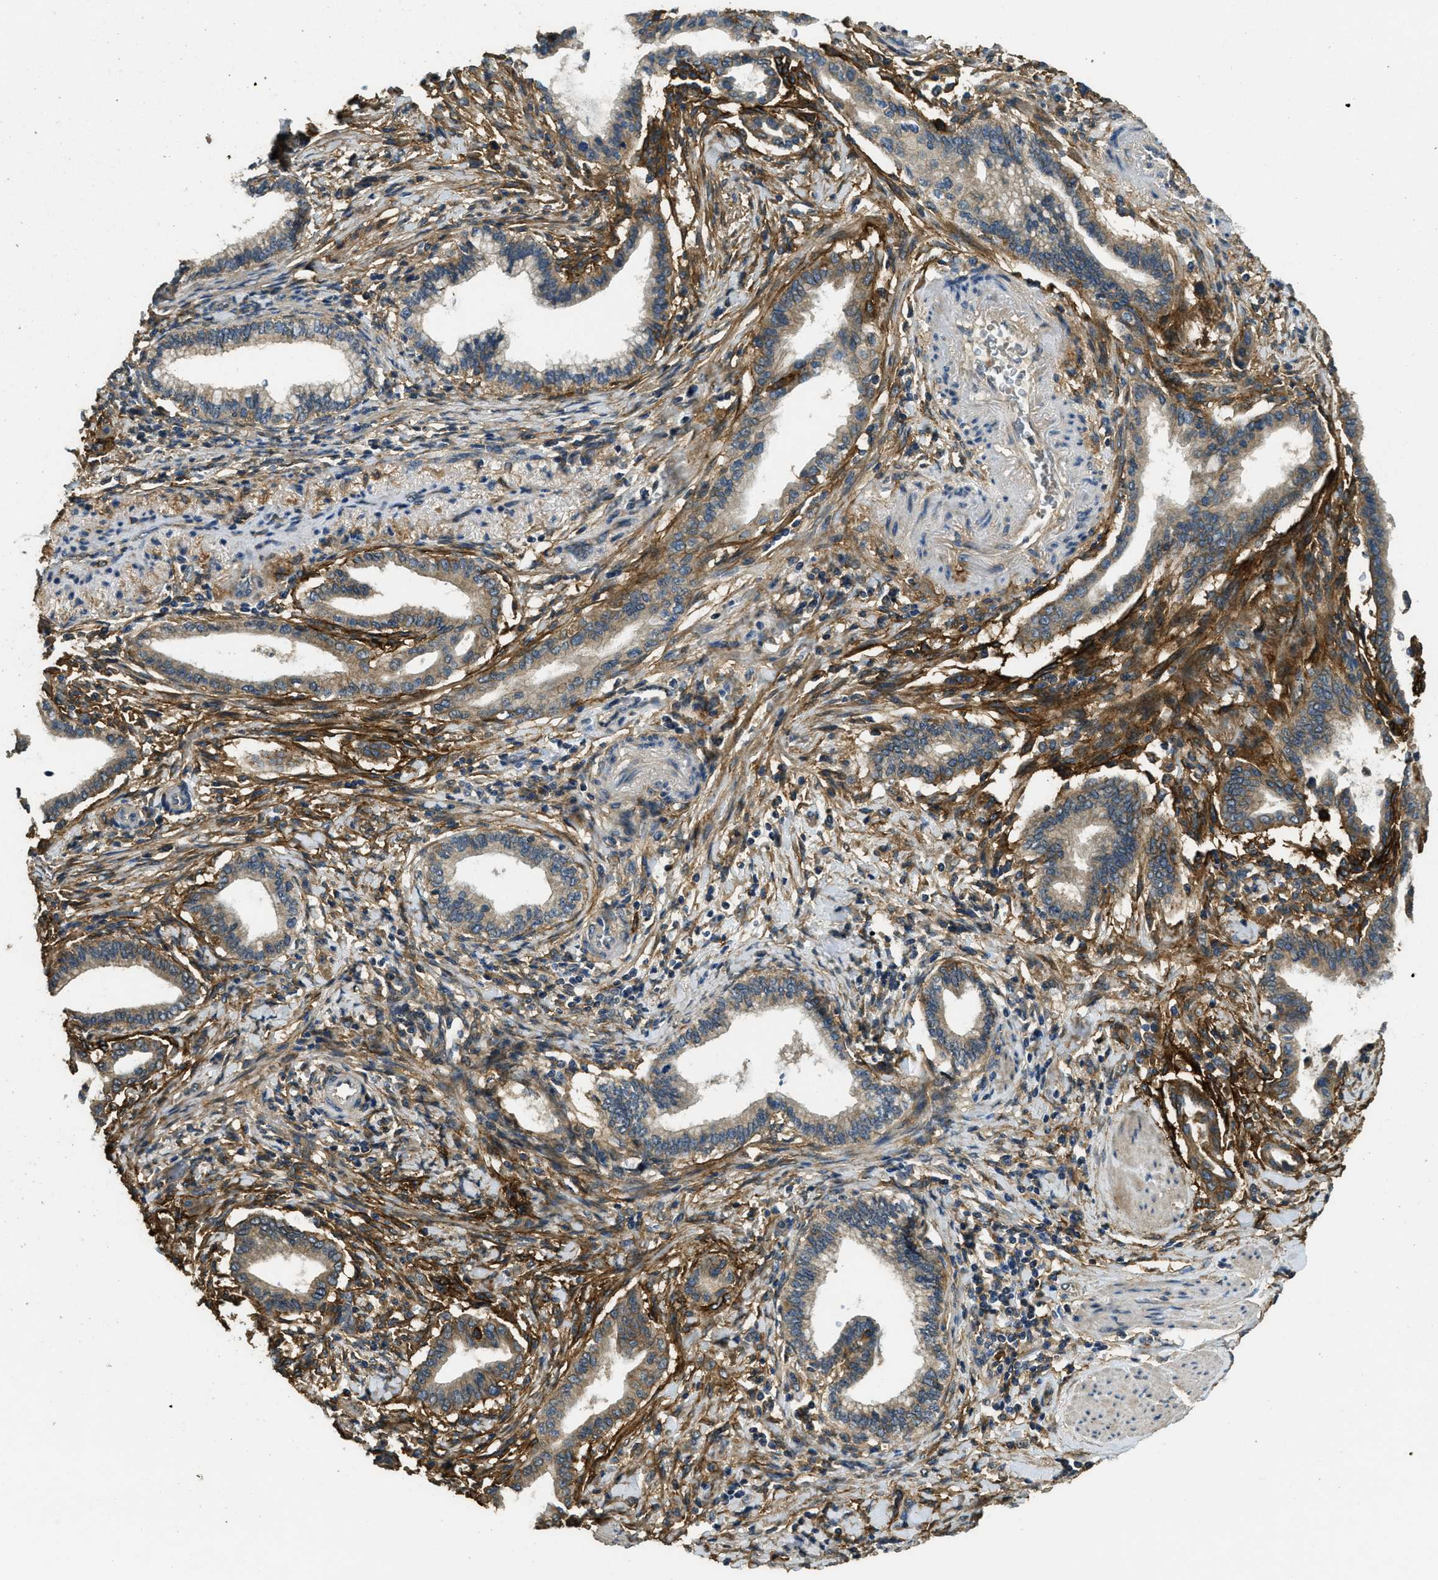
{"staining": {"intensity": "weak", "quantity": ">75%", "location": "cytoplasmic/membranous"}, "tissue": "pancreatic cancer", "cell_type": "Tumor cells", "image_type": "cancer", "snomed": [{"axis": "morphology", "description": "Adenocarcinoma, NOS"}, {"axis": "topography", "description": "Pancreas"}], "caption": "Protein positivity by immunohistochemistry demonstrates weak cytoplasmic/membranous staining in approximately >75% of tumor cells in pancreatic adenocarcinoma.", "gene": "CD276", "patient": {"sex": "female", "age": 64}}